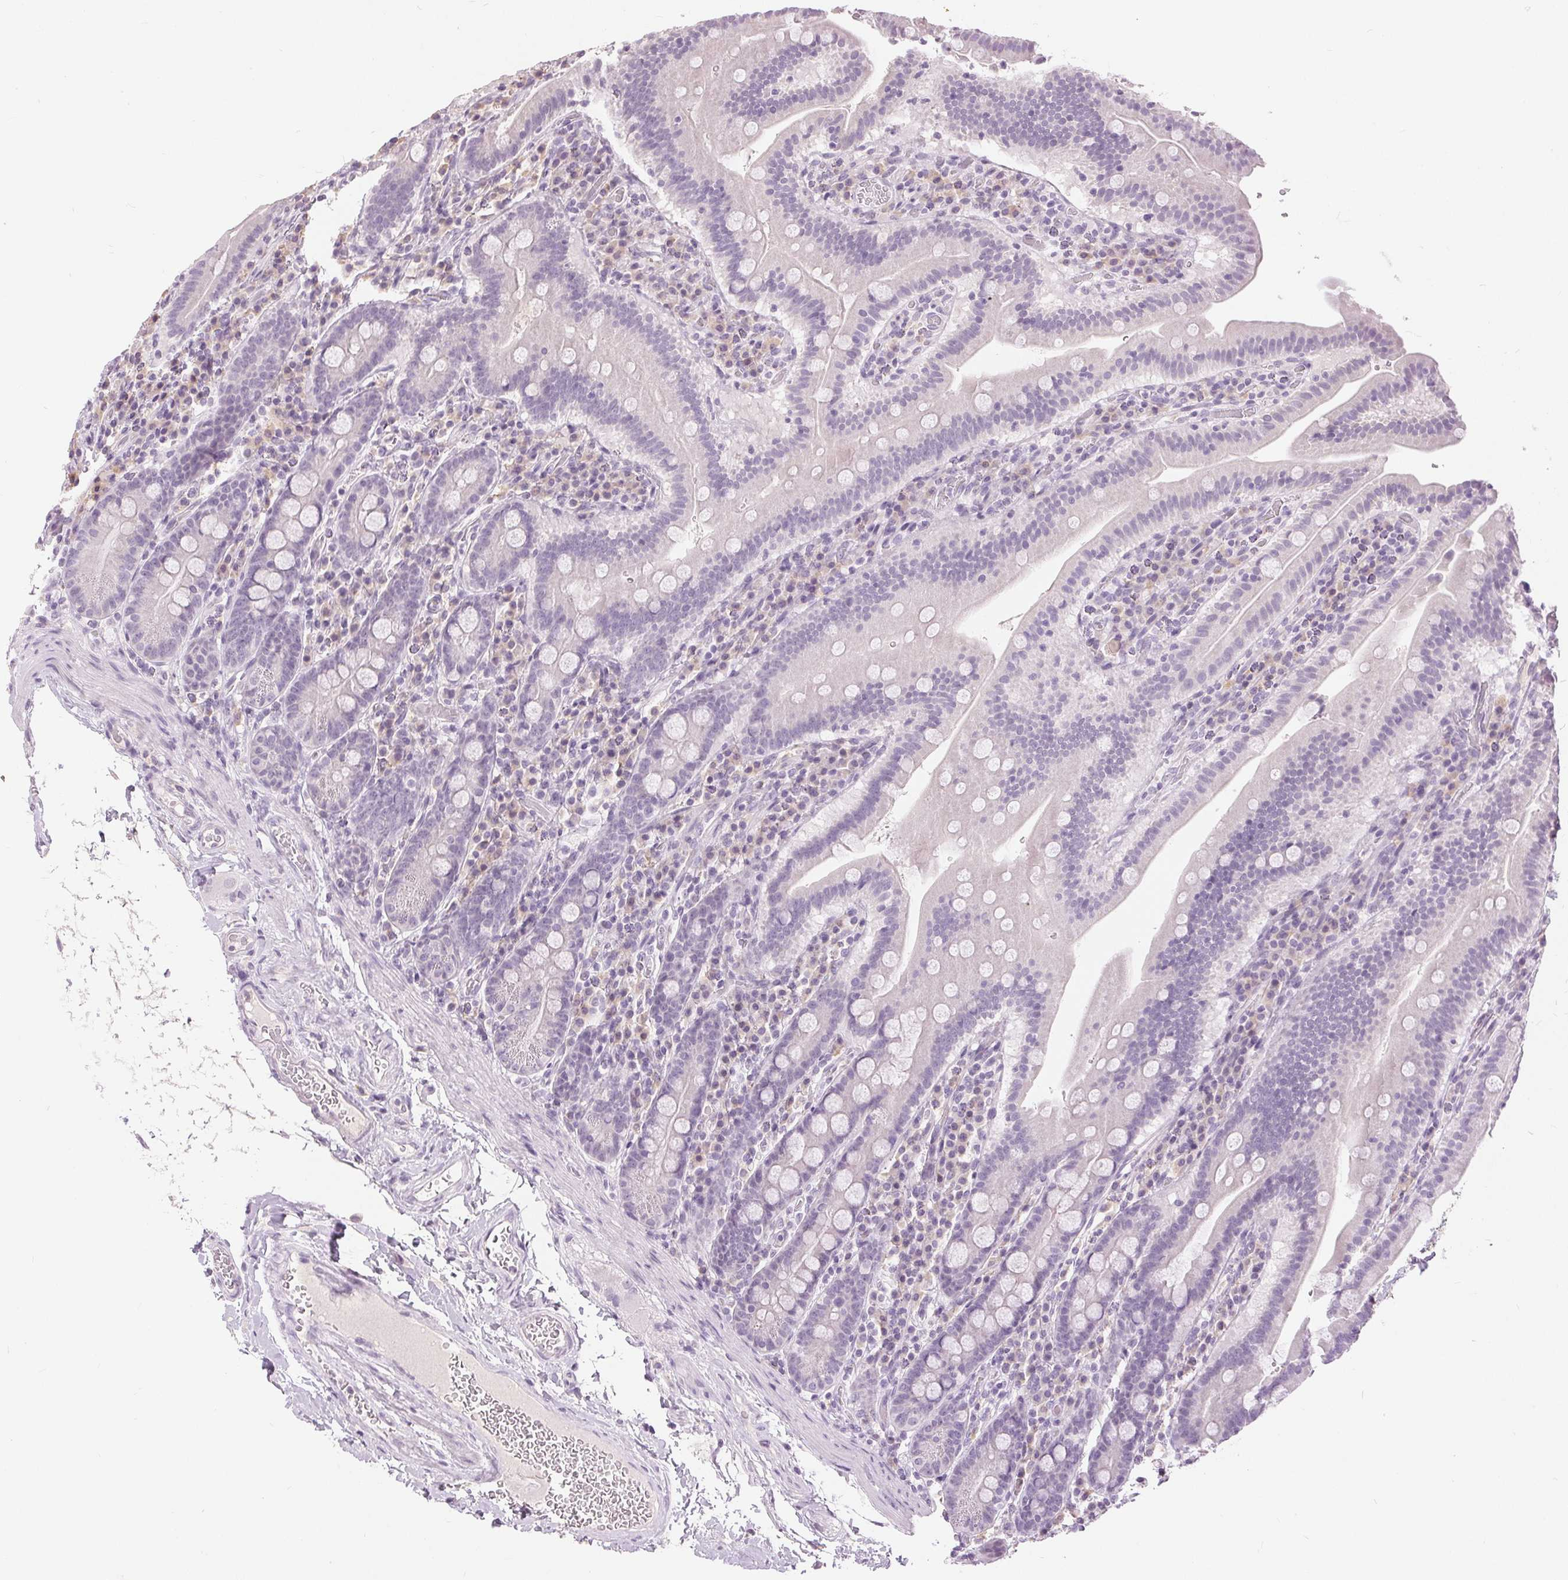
{"staining": {"intensity": "negative", "quantity": "none", "location": "none"}, "tissue": "small intestine", "cell_type": "Glandular cells", "image_type": "normal", "snomed": [{"axis": "morphology", "description": "Normal tissue, NOS"}, {"axis": "topography", "description": "Small intestine"}], "caption": "This histopathology image is of normal small intestine stained with immunohistochemistry (IHC) to label a protein in brown with the nuclei are counter-stained blue. There is no expression in glandular cells.", "gene": "DSG3", "patient": {"sex": "male", "age": 26}}